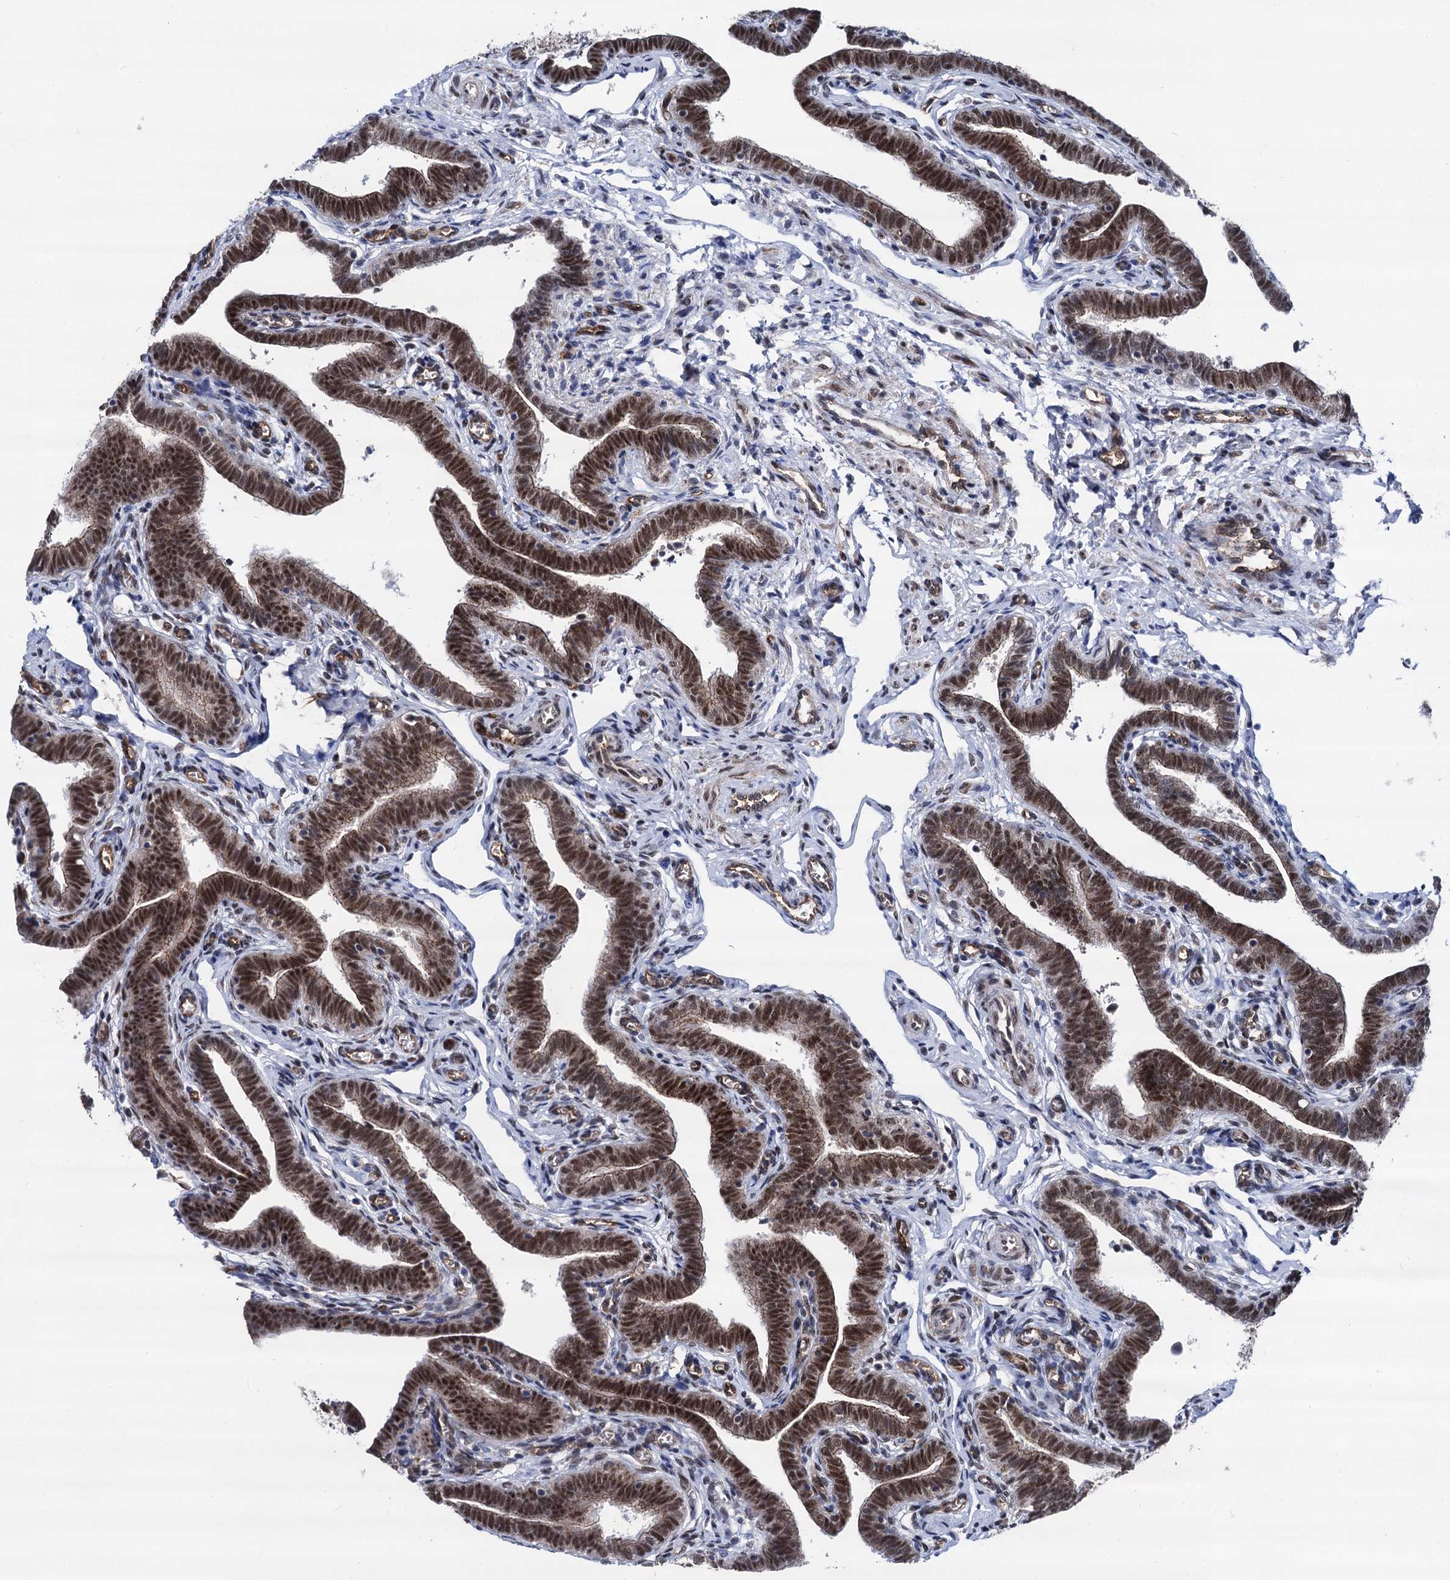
{"staining": {"intensity": "strong", "quantity": ">75%", "location": "nuclear"}, "tissue": "fallopian tube", "cell_type": "Glandular cells", "image_type": "normal", "snomed": [{"axis": "morphology", "description": "Normal tissue, NOS"}, {"axis": "topography", "description": "Fallopian tube"}], "caption": "High-power microscopy captured an immunohistochemistry image of normal fallopian tube, revealing strong nuclear expression in about >75% of glandular cells.", "gene": "GALNT11", "patient": {"sex": "female", "age": 36}}